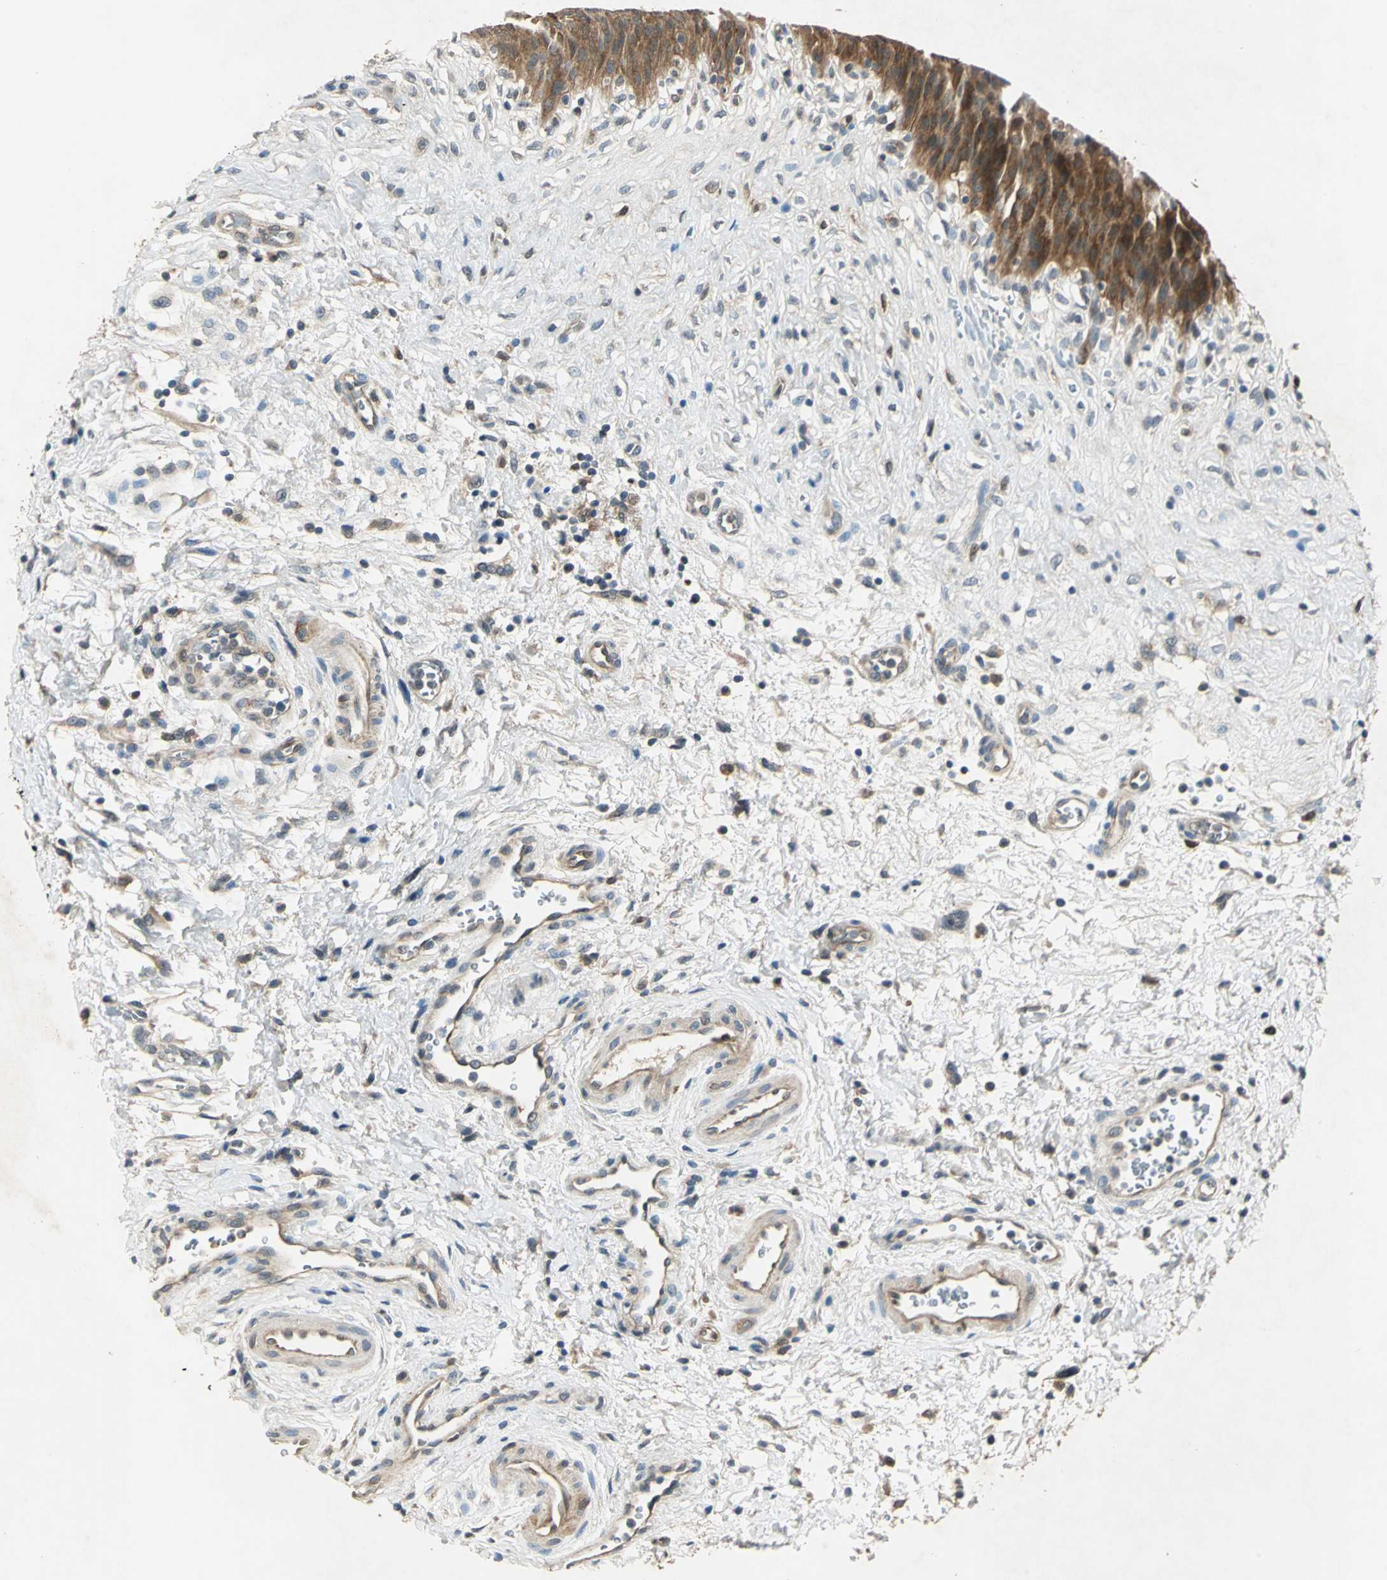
{"staining": {"intensity": "moderate", "quantity": ">75%", "location": "cytoplasmic/membranous"}, "tissue": "urinary bladder", "cell_type": "Urothelial cells", "image_type": "normal", "snomed": [{"axis": "morphology", "description": "Normal tissue, NOS"}, {"axis": "morphology", "description": "Dysplasia, NOS"}, {"axis": "topography", "description": "Urinary bladder"}], "caption": "Urinary bladder stained with immunohistochemistry displays moderate cytoplasmic/membranous staining in about >75% of urothelial cells. The staining was performed using DAB (3,3'-diaminobenzidine) to visualize the protein expression in brown, while the nuclei were stained in blue with hematoxylin (Magnification: 20x).", "gene": "RRM2B", "patient": {"sex": "male", "age": 35}}